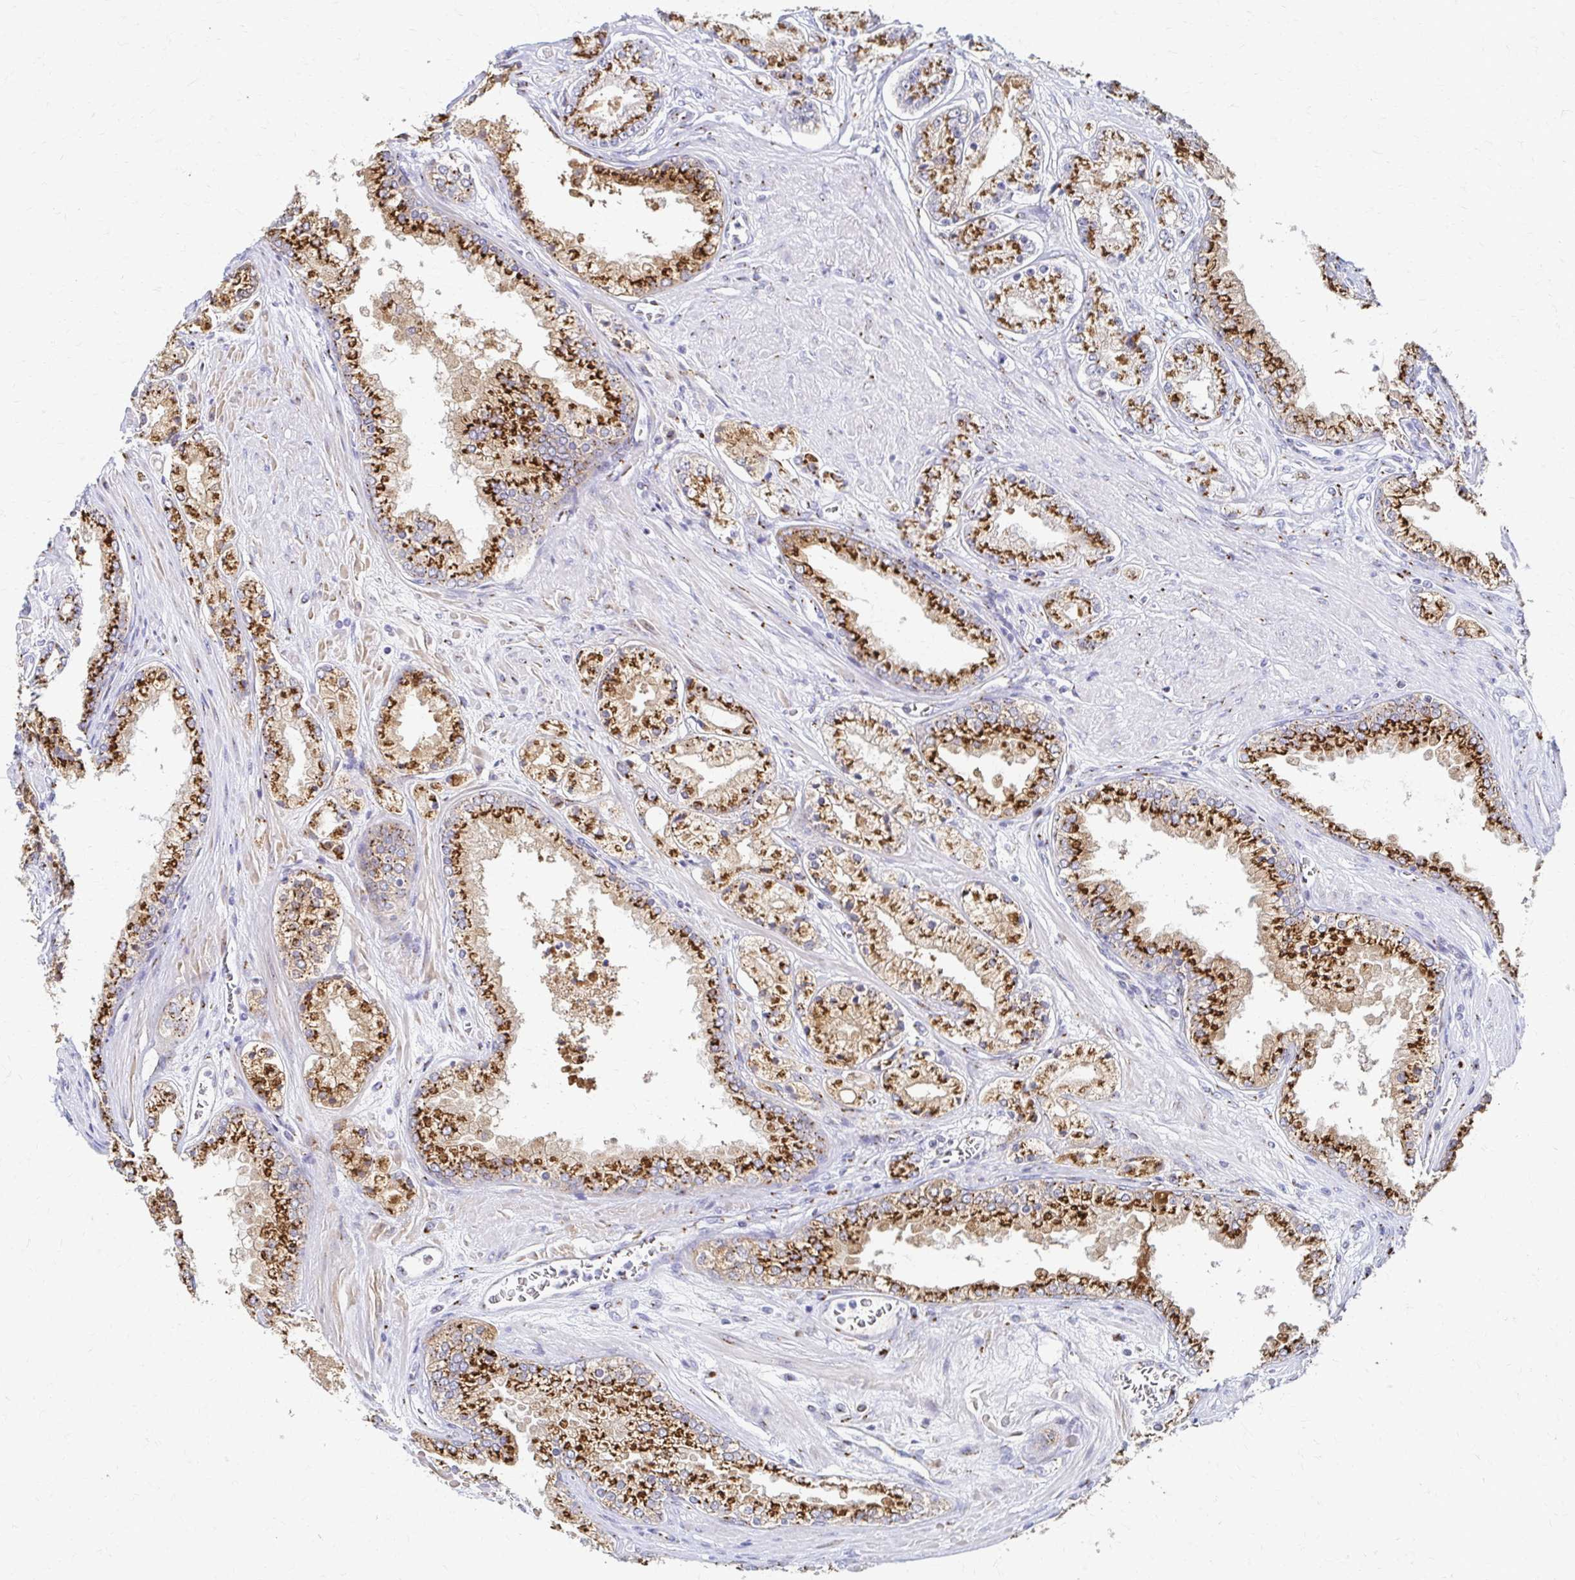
{"staining": {"intensity": "moderate", "quantity": ">75%", "location": "cytoplasmic/membranous"}, "tissue": "prostate cancer", "cell_type": "Tumor cells", "image_type": "cancer", "snomed": [{"axis": "morphology", "description": "Adenocarcinoma, High grade"}, {"axis": "topography", "description": "Prostate"}], "caption": "Prostate high-grade adenocarcinoma tissue shows moderate cytoplasmic/membranous positivity in about >75% of tumor cells The staining is performed using DAB (3,3'-diaminobenzidine) brown chromogen to label protein expression. The nuclei are counter-stained blue using hematoxylin.", "gene": "TM9SF1", "patient": {"sex": "male", "age": 66}}